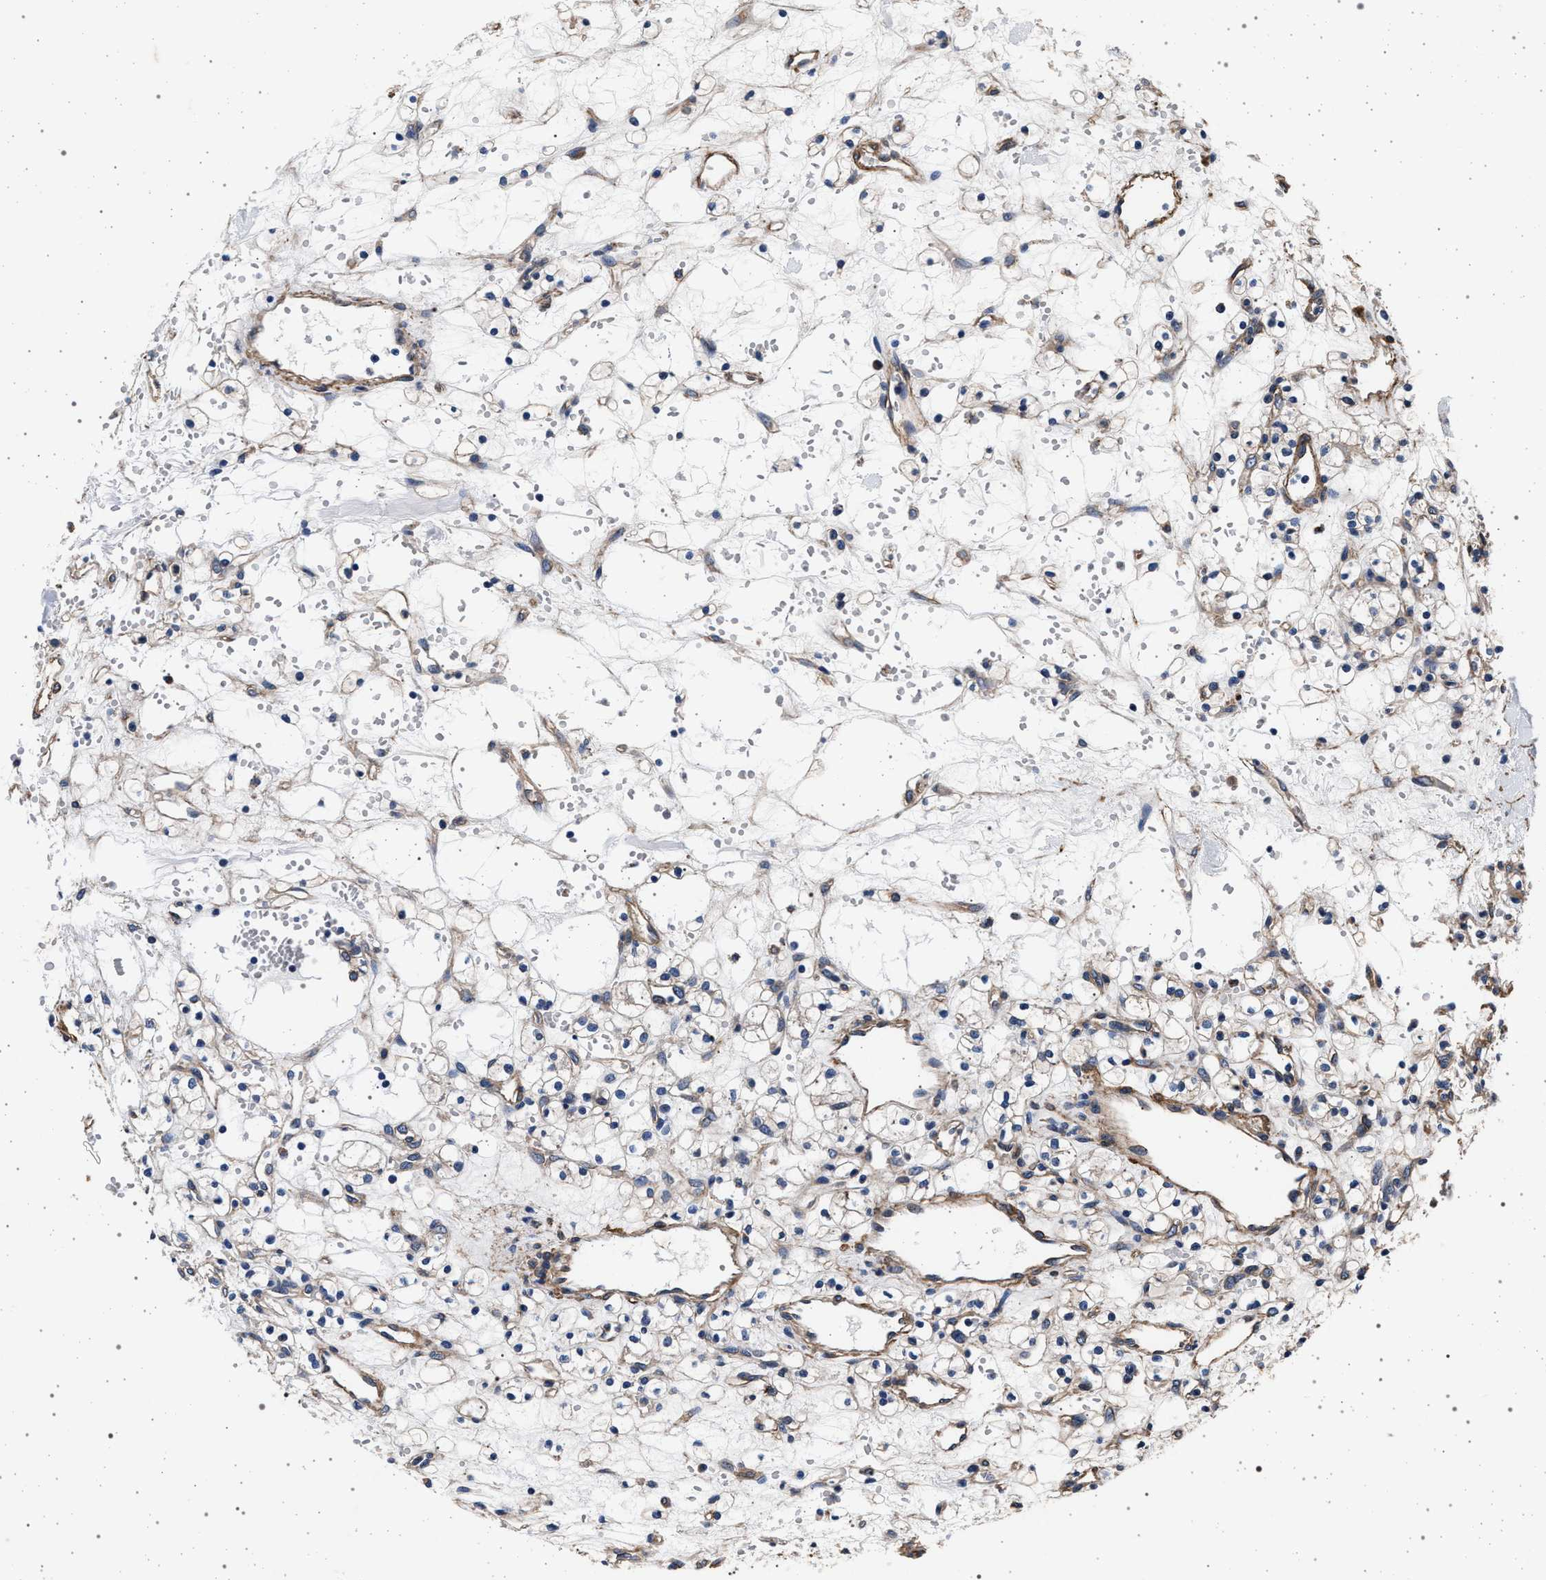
{"staining": {"intensity": "negative", "quantity": "none", "location": "none"}, "tissue": "renal cancer", "cell_type": "Tumor cells", "image_type": "cancer", "snomed": [{"axis": "morphology", "description": "Adenocarcinoma, NOS"}, {"axis": "topography", "description": "Kidney"}], "caption": "An image of human adenocarcinoma (renal) is negative for staining in tumor cells.", "gene": "KCNK6", "patient": {"sex": "female", "age": 60}}